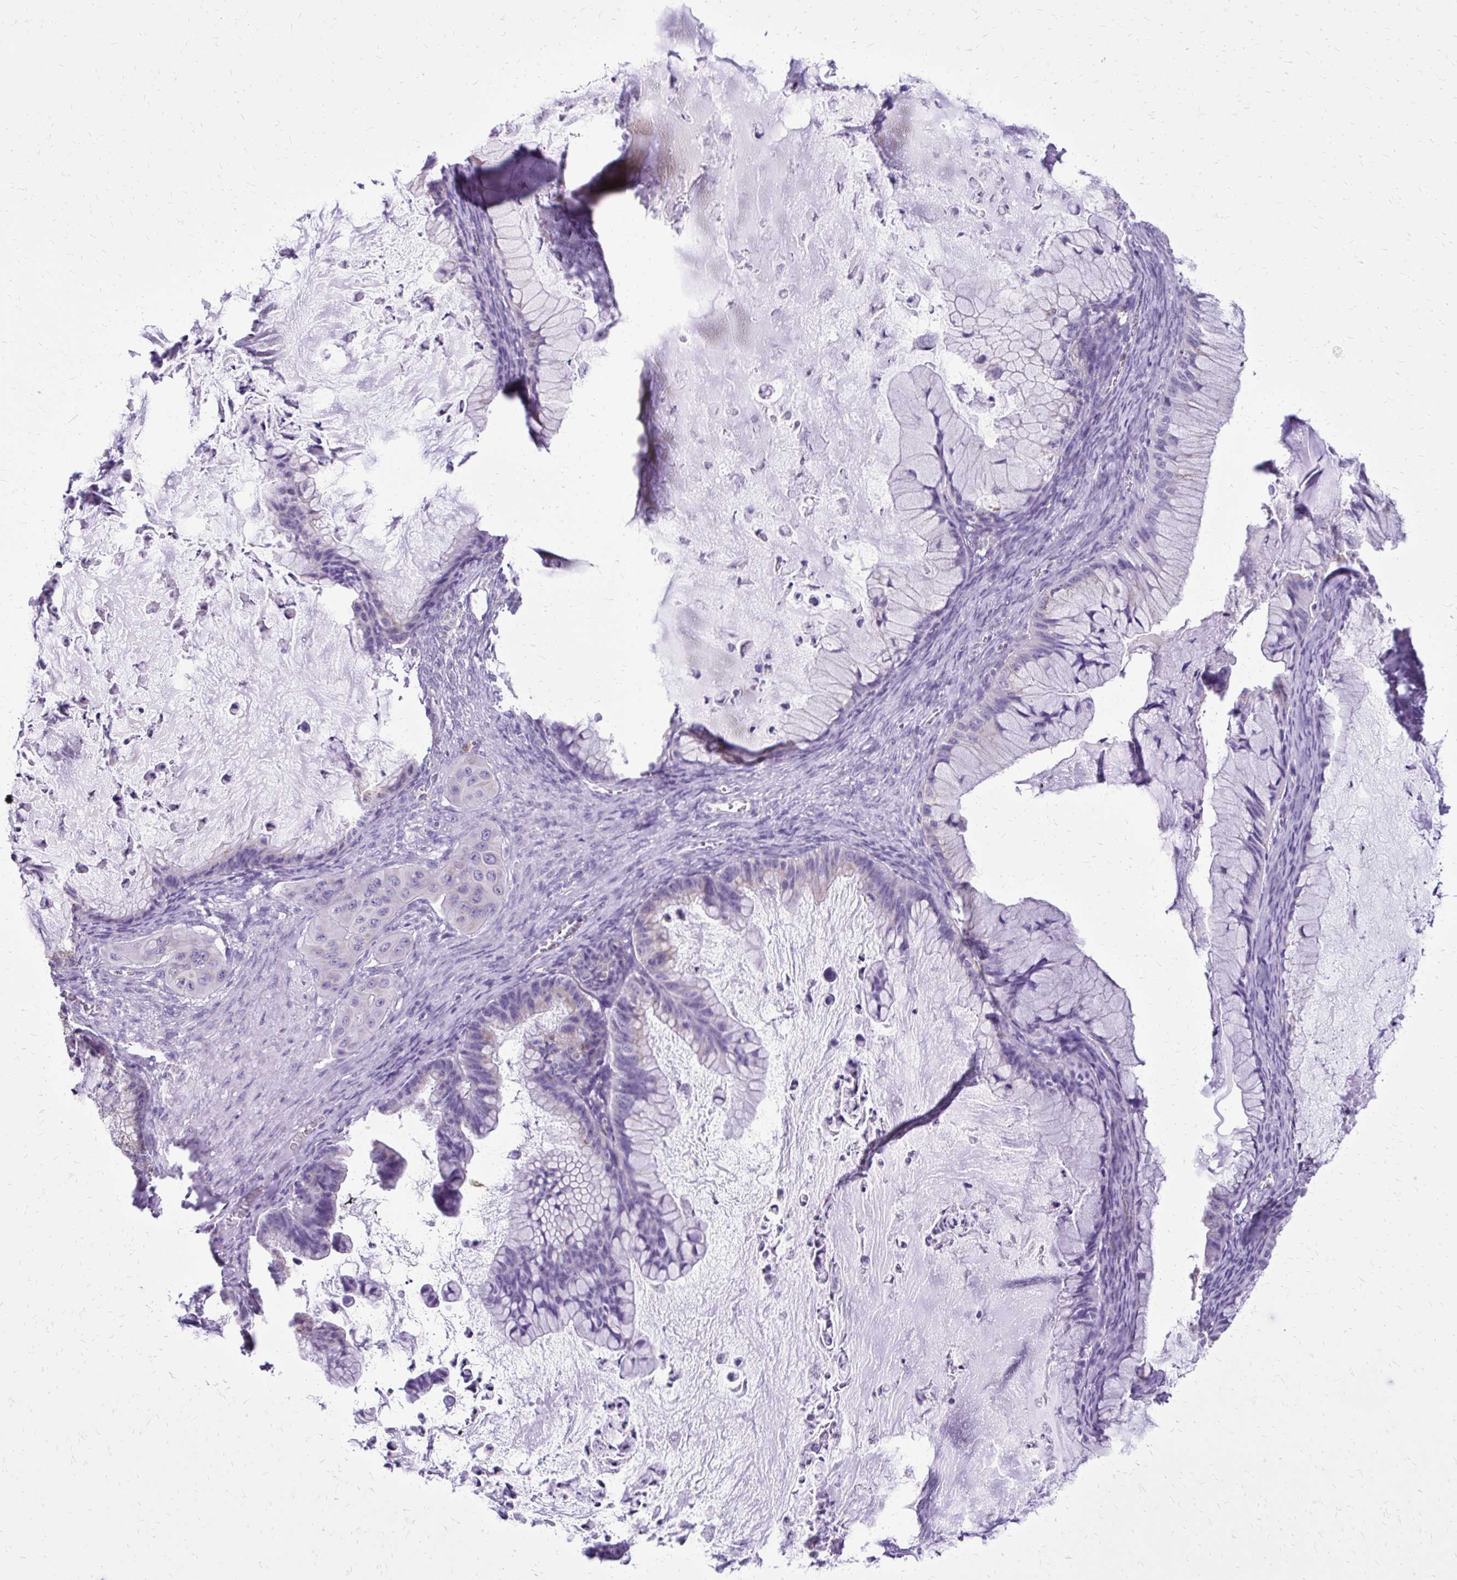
{"staining": {"intensity": "negative", "quantity": "none", "location": "none"}, "tissue": "ovarian cancer", "cell_type": "Tumor cells", "image_type": "cancer", "snomed": [{"axis": "morphology", "description": "Cystadenocarcinoma, mucinous, NOS"}, {"axis": "topography", "description": "Ovary"}], "caption": "The photomicrograph displays no significant staining in tumor cells of ovarian cancer.", "gene": "CAT", "patient": {"sex": "female", "age": 72}}